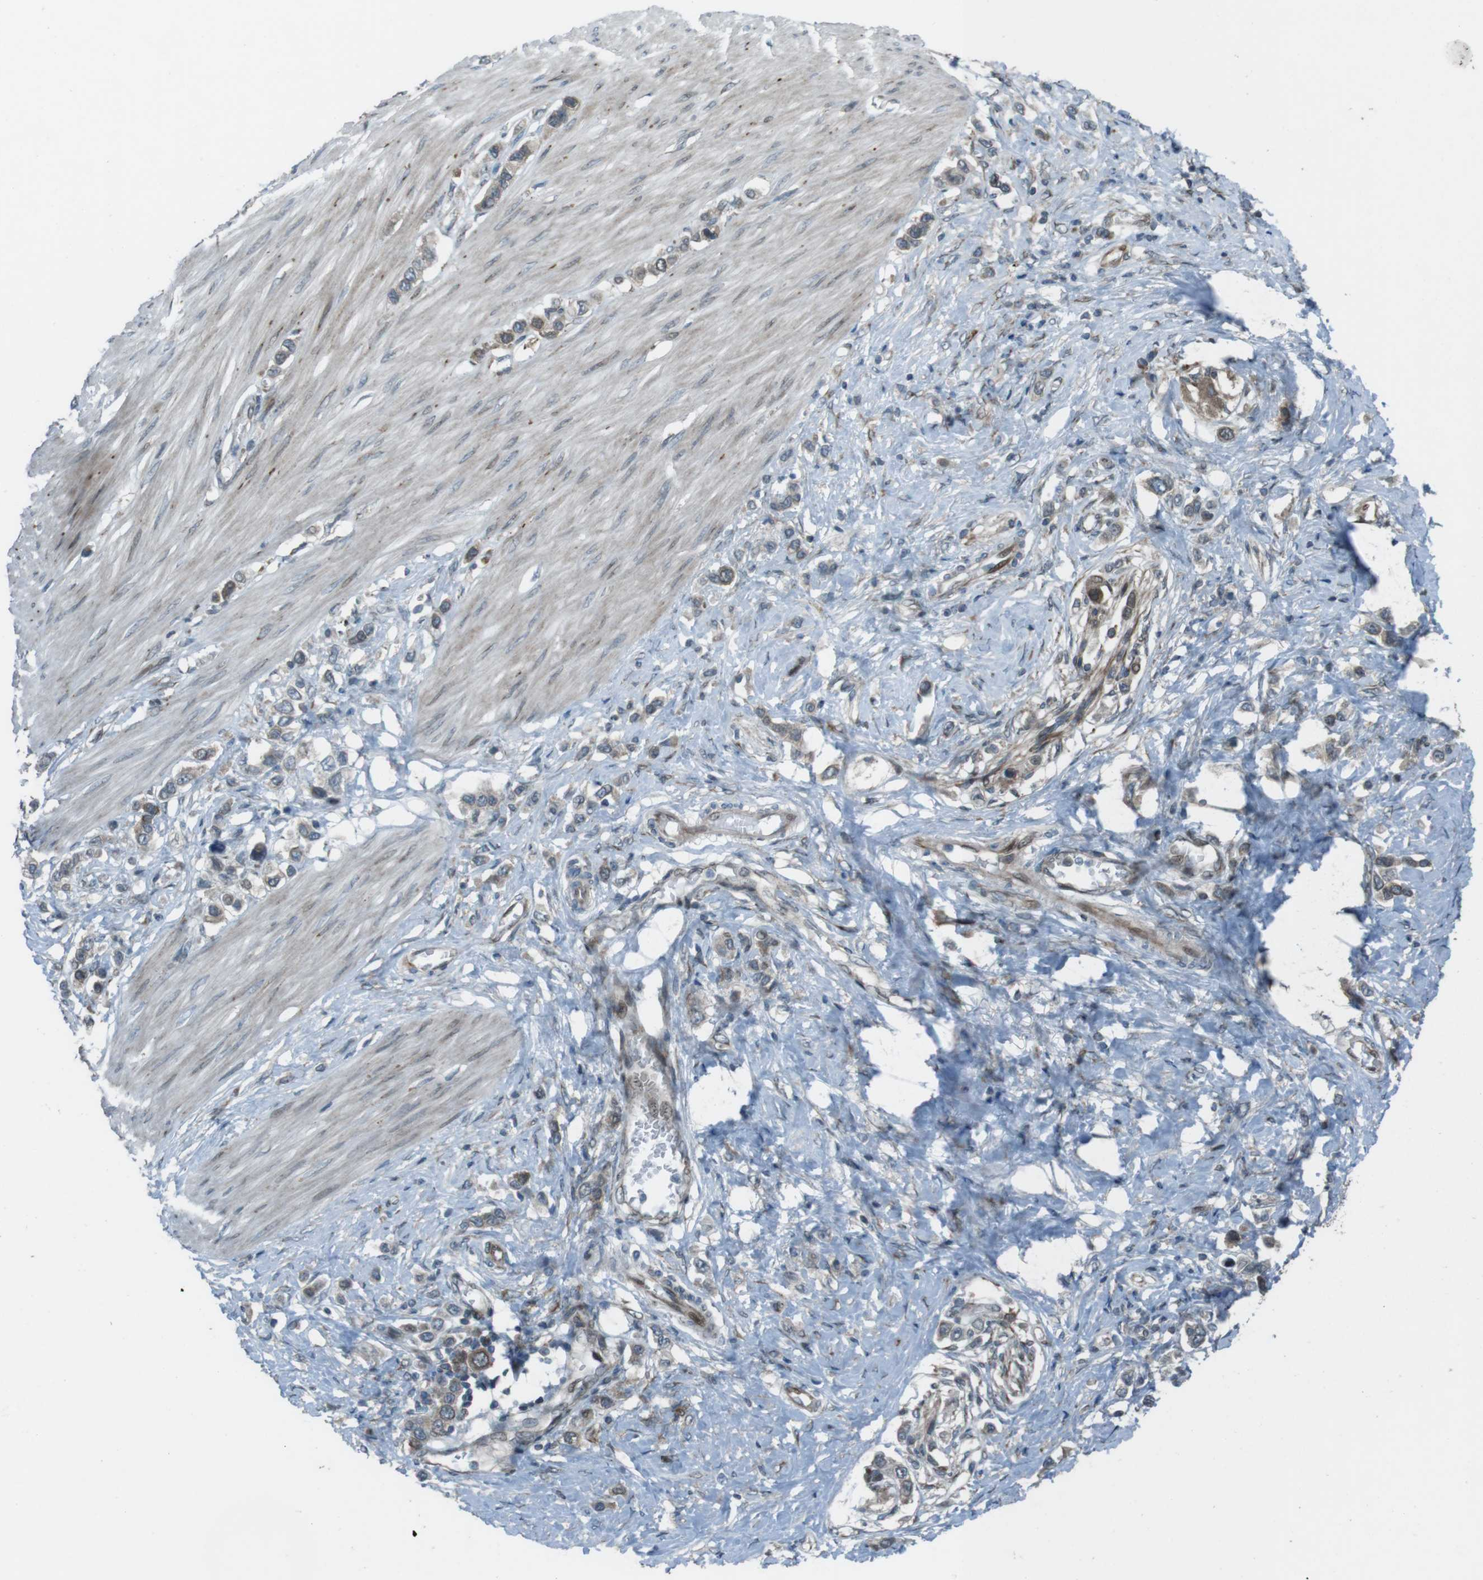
{"staining": {"intensity": "weak", "quantity": ">75%", "location": "cytoplasmic/membranous"}, "tissue": "stomach cancer", "cell_type": "Tumor cells", "image_type": "cancer", "snomed": [{"axis": "morphology", "description": "Adenocarcinoma, NOS"}, {"axis": "topography", "description": "Stomach"}], "caption": "High-magnification brightfield microscopy of stomach adenocarcinoma stained with DAB (3,3'-diaminobenzidine) (brown) and counterstained with hematoxylin (blue). tumor cells exhibit weak cytoplasmic/membranous expression is present in approximately>75% of cells.", "gene": "ZNF330", "patient": {"sex": "female", "age": 65}}